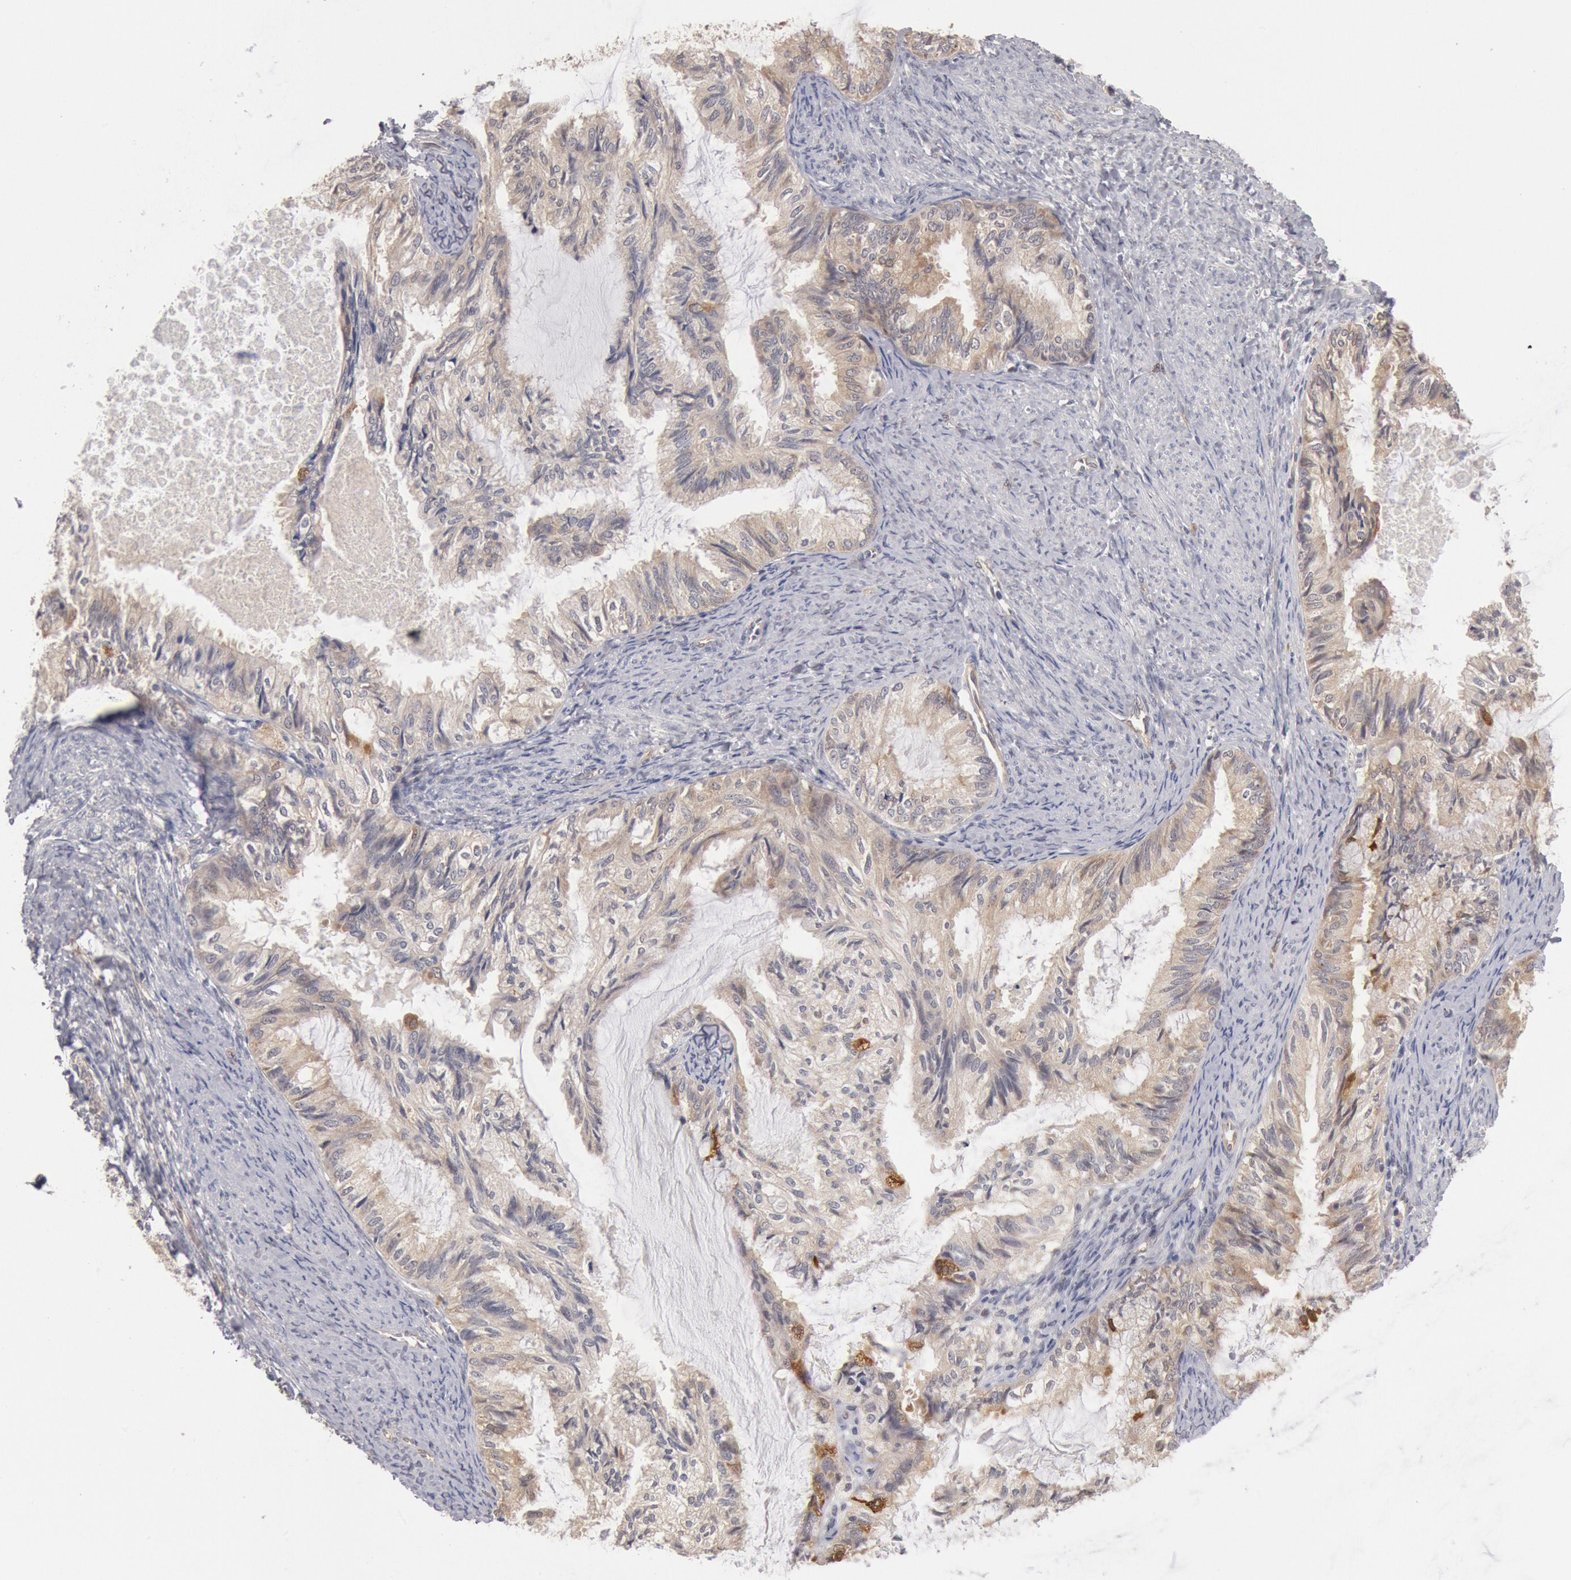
{"staining": {"intensity": "moderate", "quantity": "<25%", "location": "cytoplasmic/membranous"}, "tissue": "endometrial cancer", "cell_type": "Tumor cells", "image_type": "cancer", "snomed": [{"axis": "morphology", "description": "Adenocarcinoma, NOS"}, {"axis": "topography", "description": "Endometrium"}], "caption": "There is low levels of moderate cytoplasmic/membranous staining in tumor cells of endometrial cancer, as demonstrated by immunohistochemical staining (brown color).", "gene": "DNAJA1", "patient": {"sex": "female", "age": 86}}